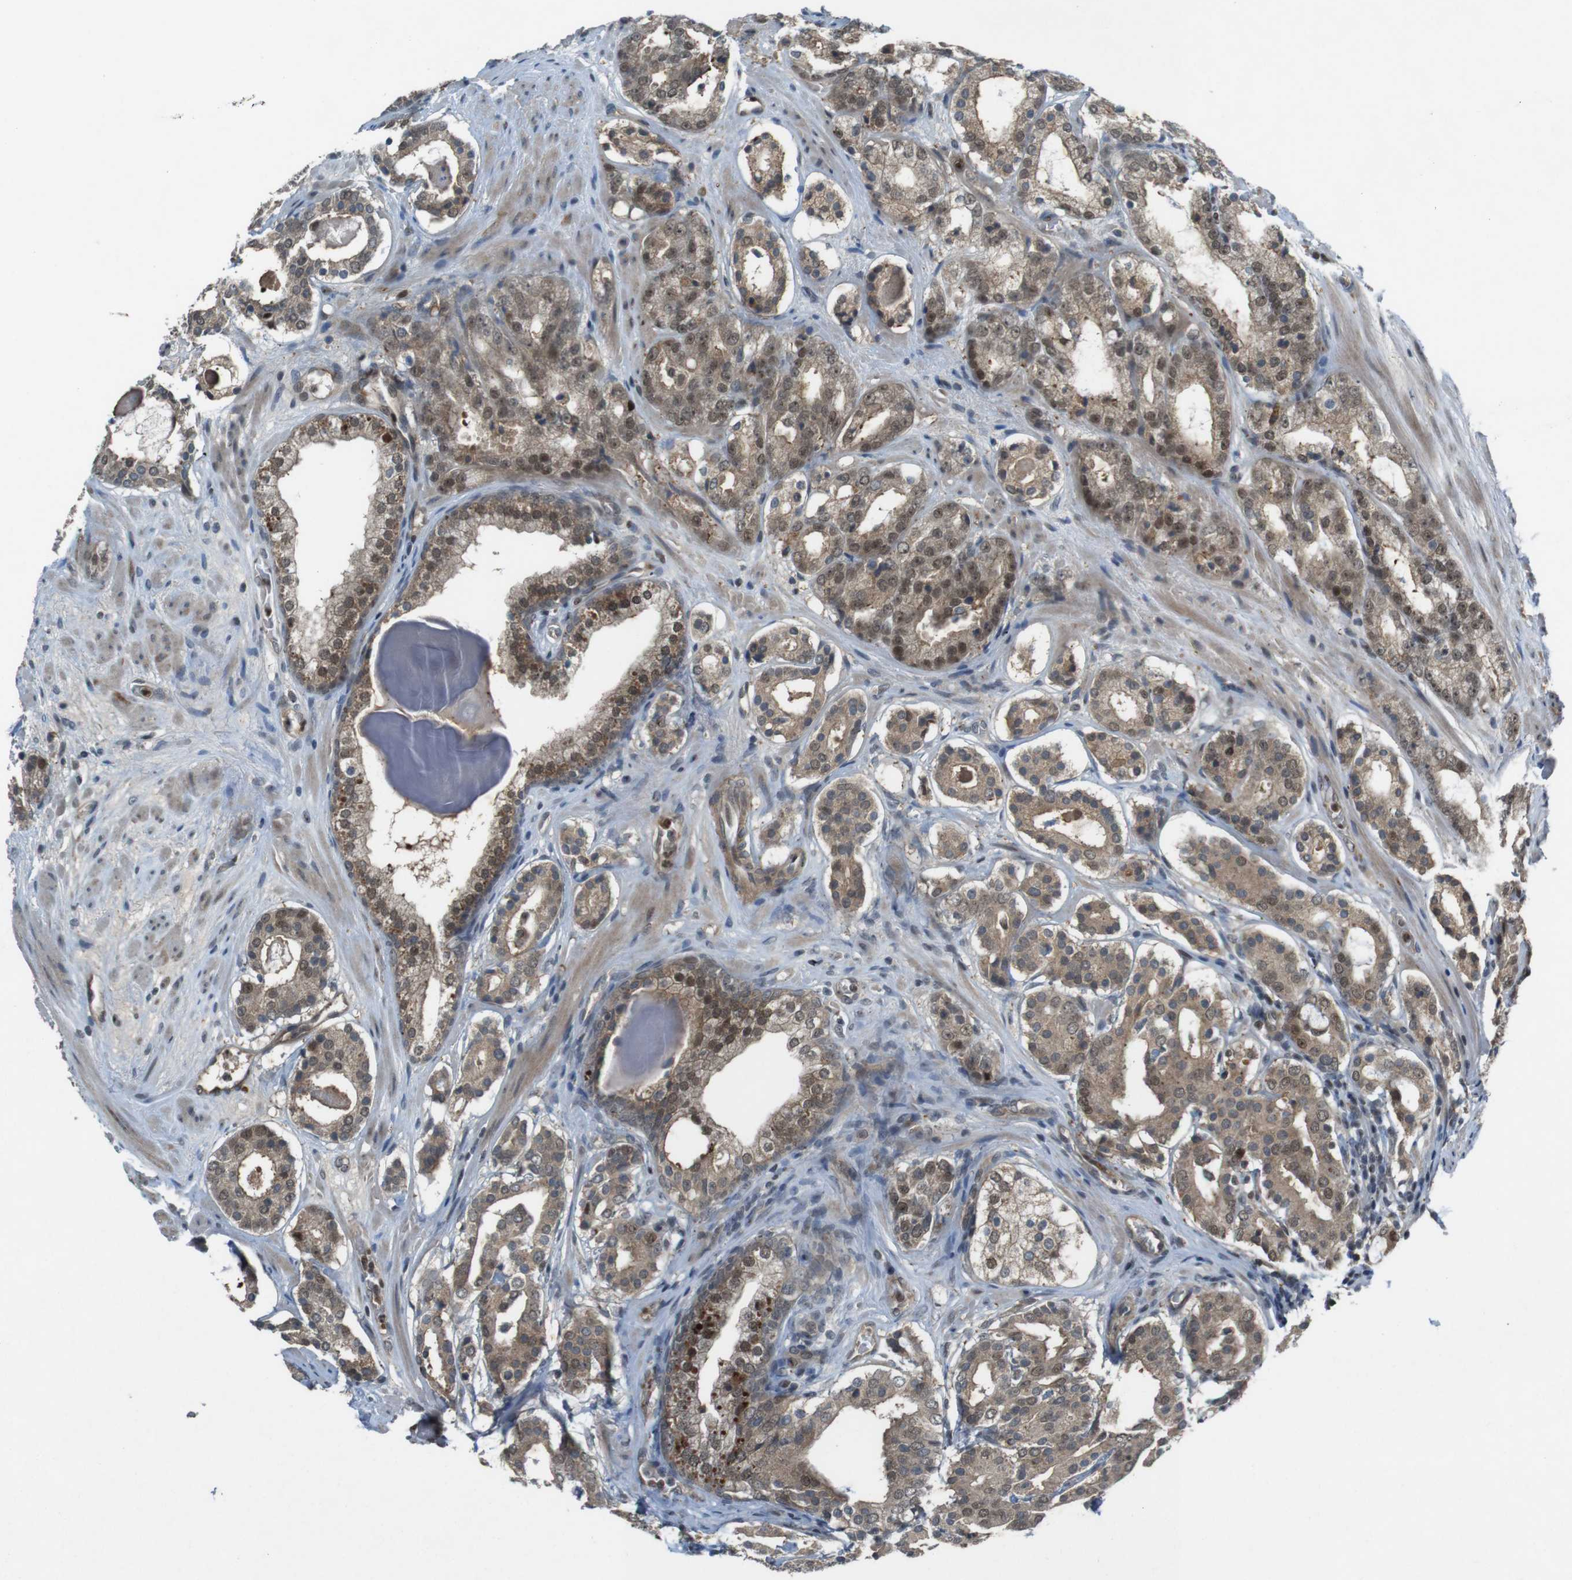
{"staining": {"intensity": "moderate", "quantity": ">75%", "location": "cytoplasmic/membranous,nuclear"}, "tissue": "prostate cancer", "cell_type": "Tumor cells", "image_type": "cancer", "snomed": [{"axis": "morphology", "description": "Adenocarcinoma, Low grade"}, {"axis": "topography", "description": "Prostate"}], "caption": "Immunohistochemistry (DAB) staining of prostate adenocarcinoma (low-grade) displays moderate cytoplasmic/membranous and nuclear protein positivity in approximately >75% of tumor cells.", "gene": "MAPKAPK5", "patient": {"sex": "male", "age": 69}}